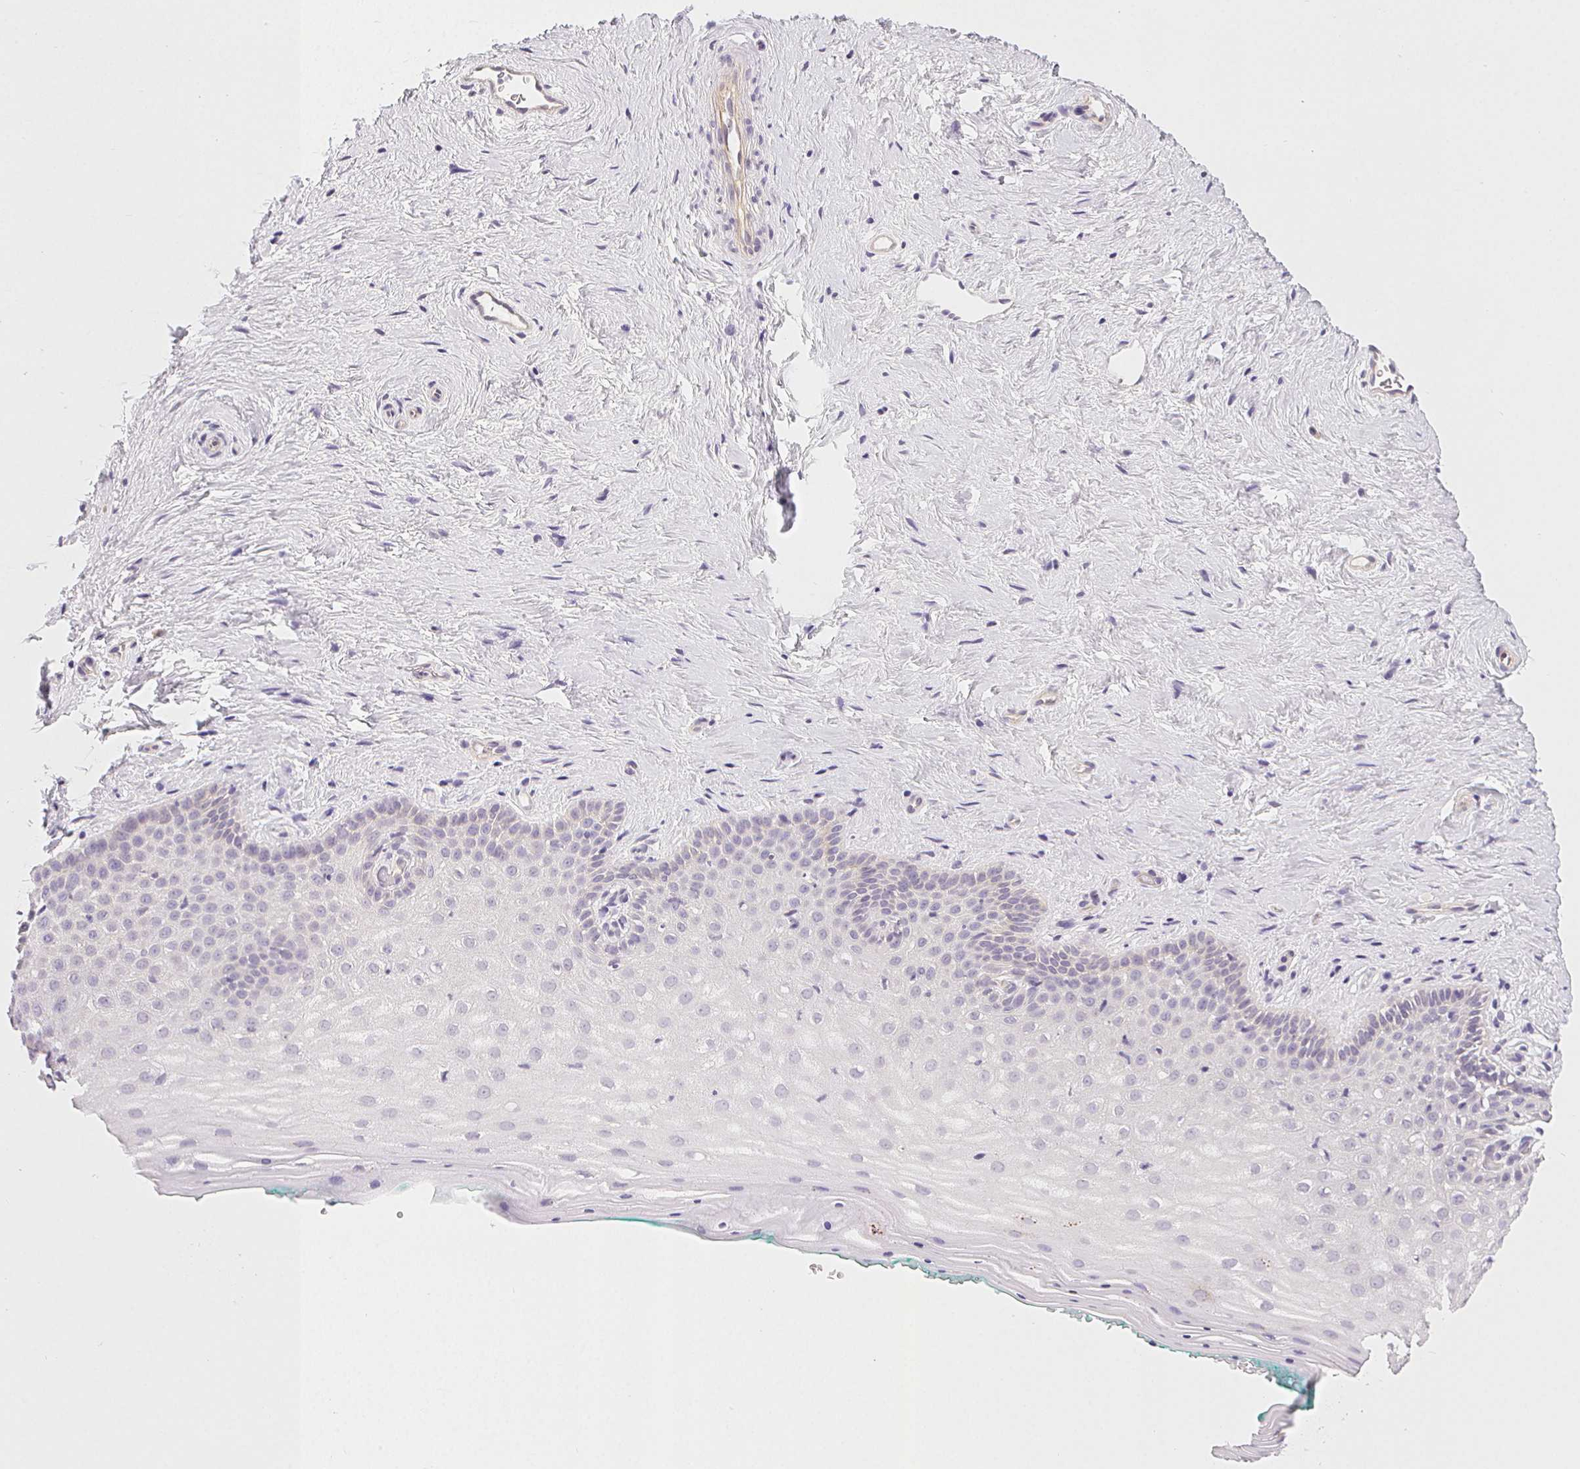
{"staining": {"intensity": "negative", "quantity": "none", "location": "none"}, "tissue": "vagina", "cell_type": "Squamous epithelial cells", "image_type": "normal", "snomed": [{"axis": "morphology", "description": "Normal tissue, NOS"}, {"axis": "topography", "description": "Vagina"}], "caption": "This is an immunohistochemistry photomicrograph of unremarkable human vagina. There is no positivity in squamous epithelial cells.", "gene": "CSN1S1", "patient": {"sex": "female", "age": 45}}